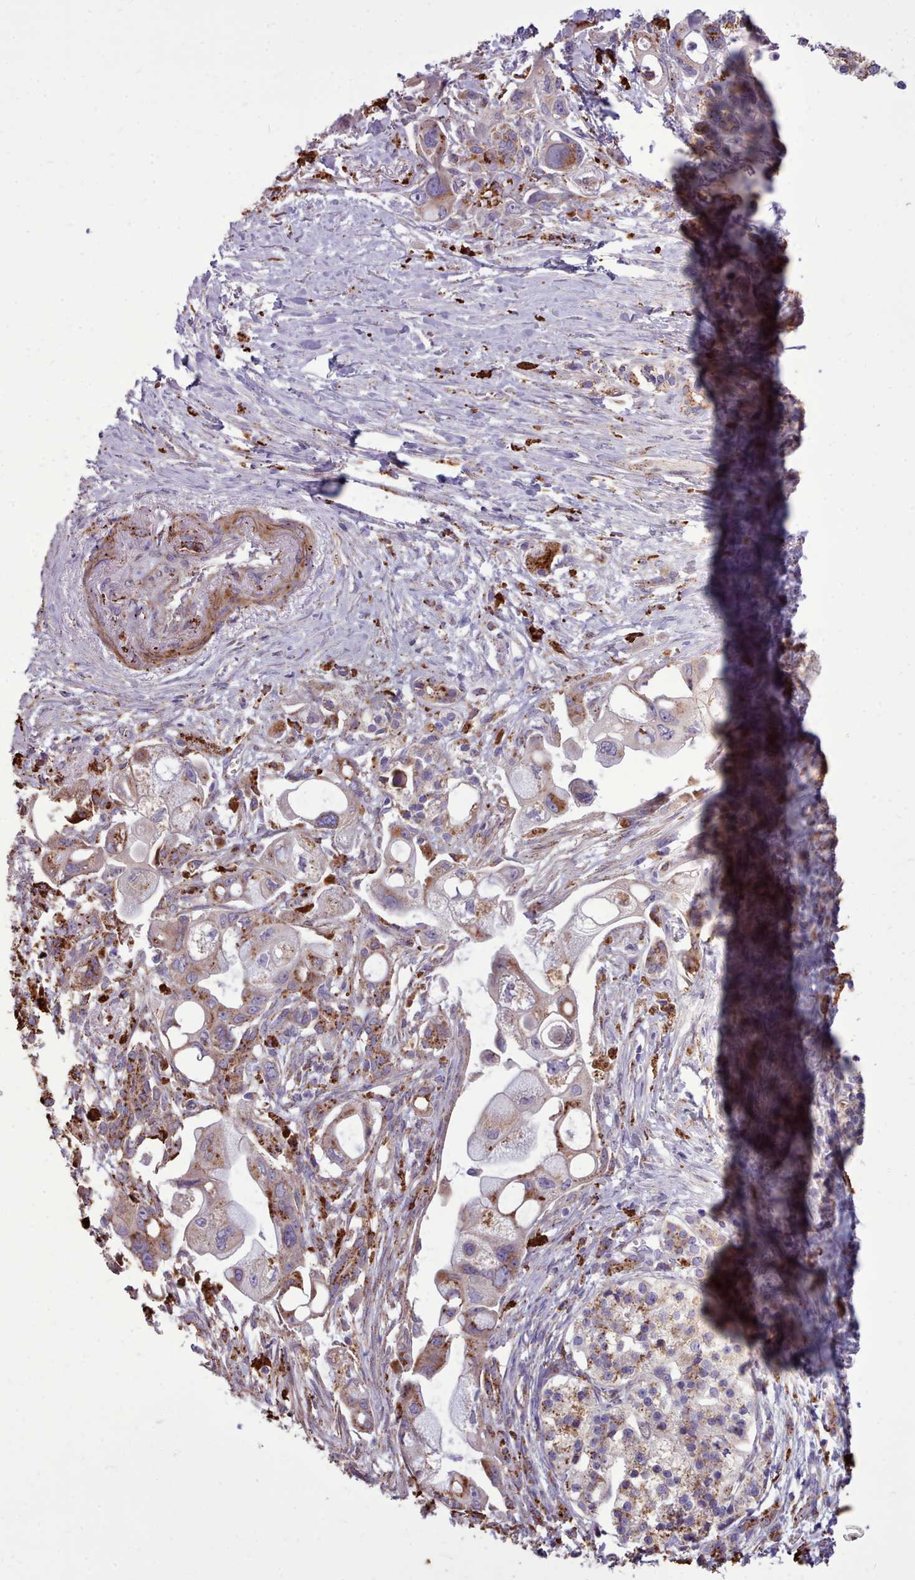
{"staining": {"intensity": "moderate", "quantity": "<25%", "location": "cytoplasmic/membranous"}, "tissue": "pancreatic cancer", "cell_type": "Tumor cells", "image_type": "cancer", "snomed": [{"axis": "morphology", "description": "Adenocarcinoma, NOS"}, {"axis": "topography", "description": "Pancreas"}], "caption": "This photomicrograph shows pancreatic adenocarcinoma stained with IHC to label a protein in brown. The cytoplasmic/membranous of tumor cells show moderate positivity for the protein. Nuclei are counter-stained blue.", "gene": "PACSIN3", "patient": {"sex": "male", "age": 68}}